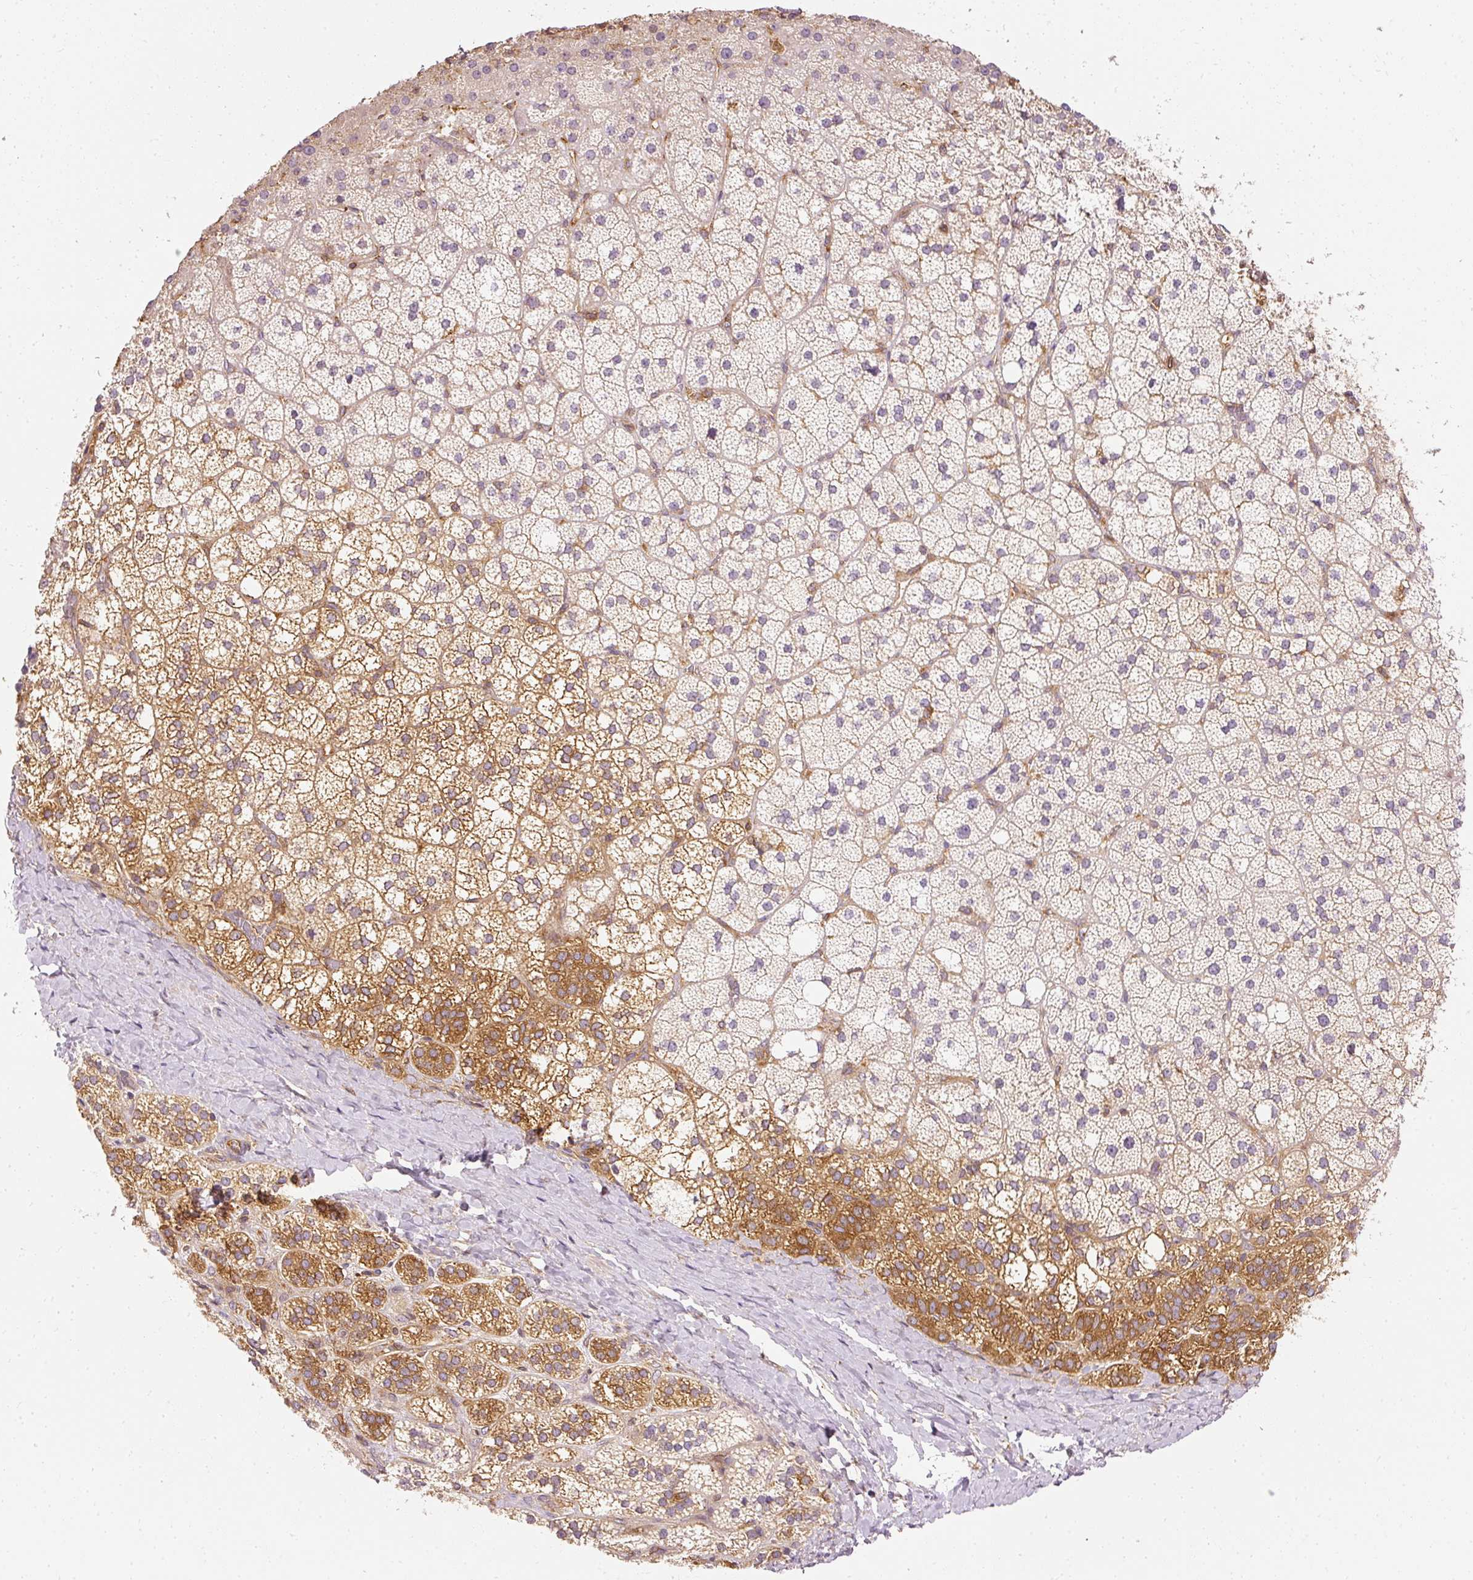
{"staining": {"intensity": "moderate", "quantity": "25%-75%", "location": "cytoplasmic/membranous"}, "tissue": "adrenal gland", "cell_type": "Glandular cells", "image_type": "normal", "snomed": [{"axis": "morphology", "description": "Normal tissue, NOS"}, {"axis": "topography", "description": "Adrenal gland"}], "caption": "This photomicrograph exhibits benign adrenal gland stained with IHC to label a protein in brown. The cytoplasmic/membranous of glandular cells show moderate positivity for the protein. Nuclei are counter-stained blue.", "gene": "ARMH3", "patient": {"sex": "male", "age": 53}}